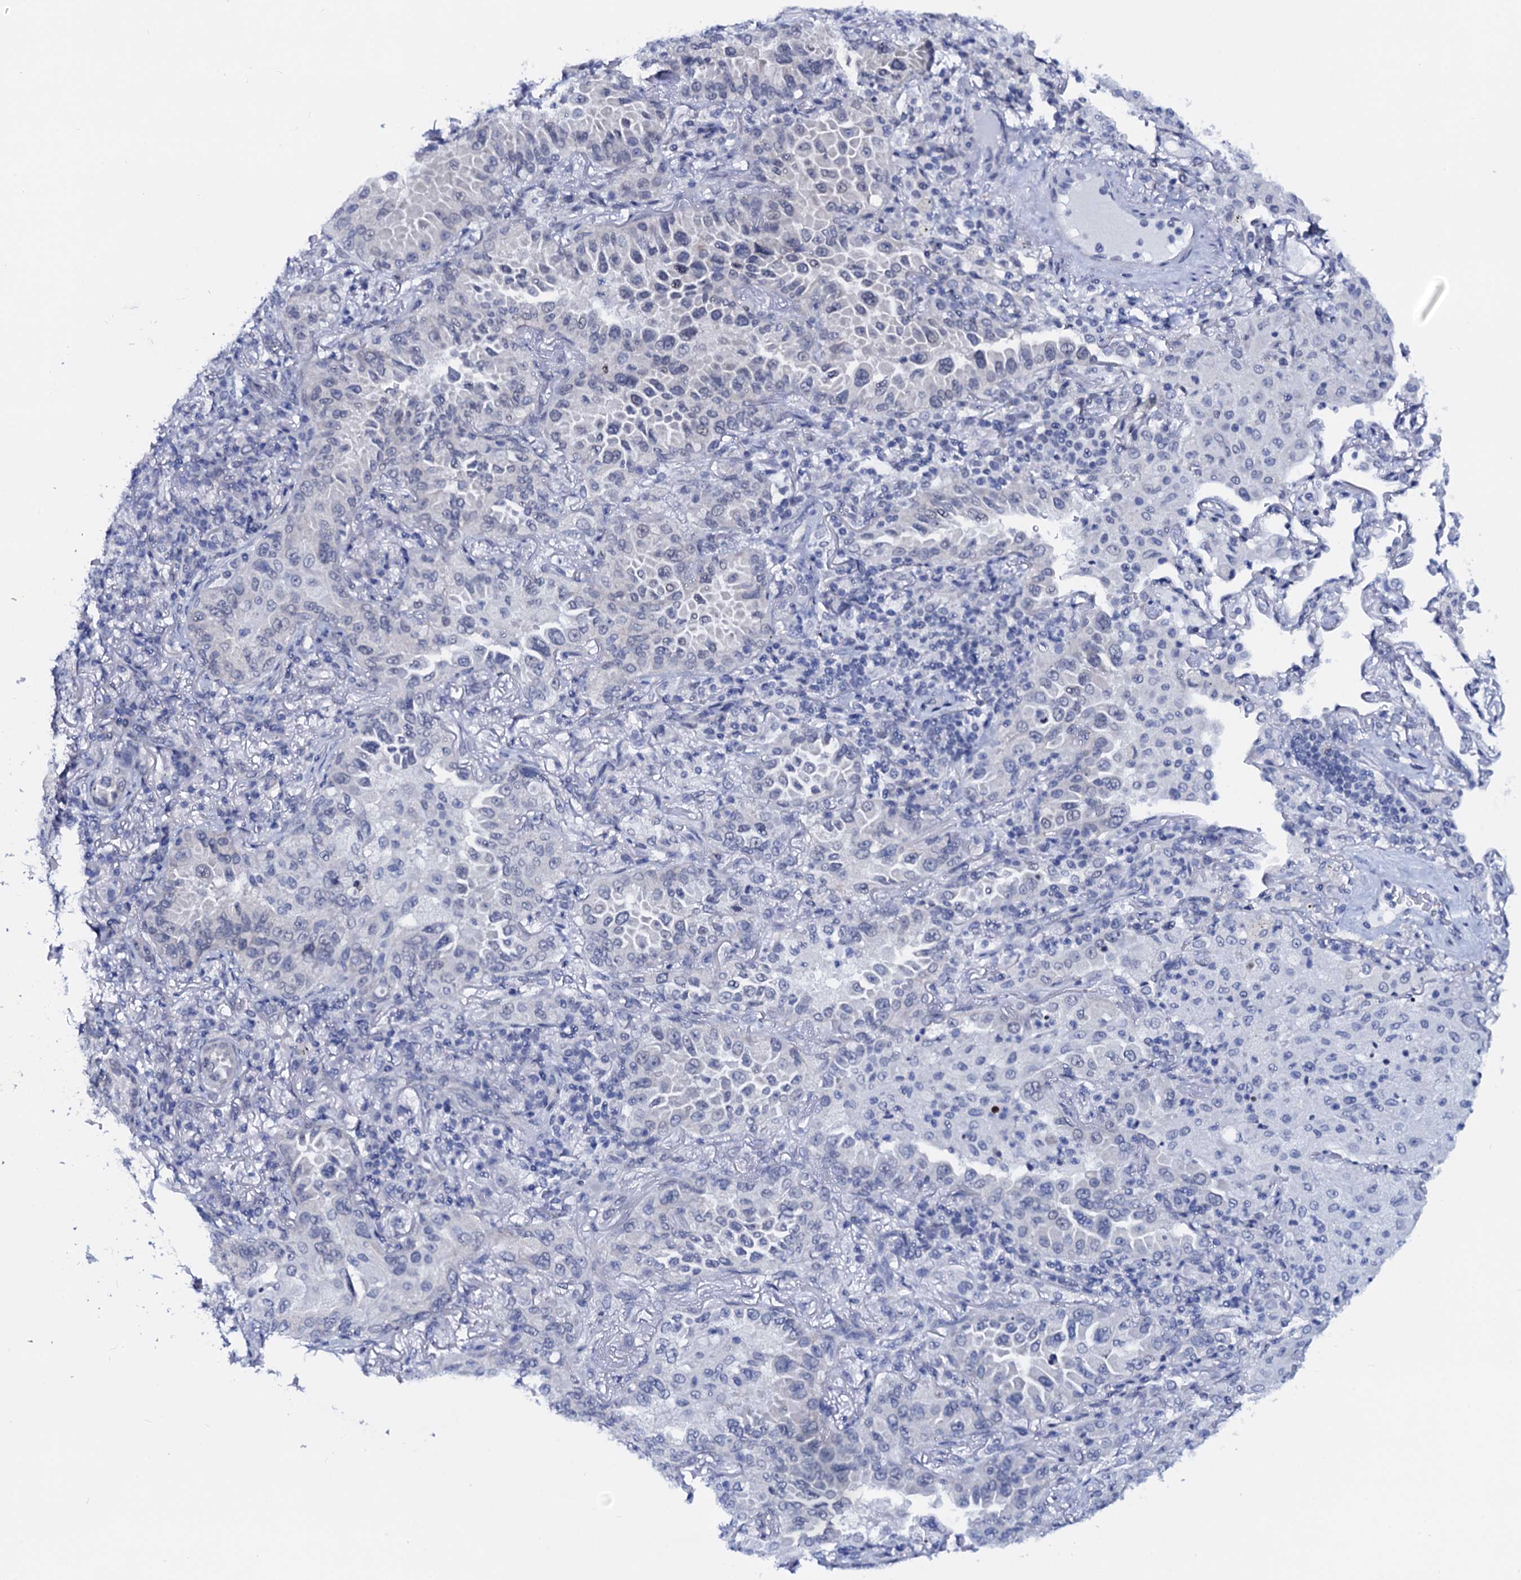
{"staining": {"intensity": "negative", "quantity": "none", "location": "none"}, "tissue": "lung cancer", "cell_type": "Tumor cells", "image_type": "cancer", "snomed": [{"axis": "morphology", "description": "Adenocarcinoma, NOS"}, {"axis": "topography", "description": "Lung"}], "caption": "High power microscopy image of an immunohistochemistry (IHC) image of adenocarcinoma (lung), revealing no significant positivity in tumor cells. (DAB (3,3'-diaminobenzidine) IHC with hematoxylin counter stain).", "gene": "C16orf87", "patient": {"sex": "female", "age": 69}}